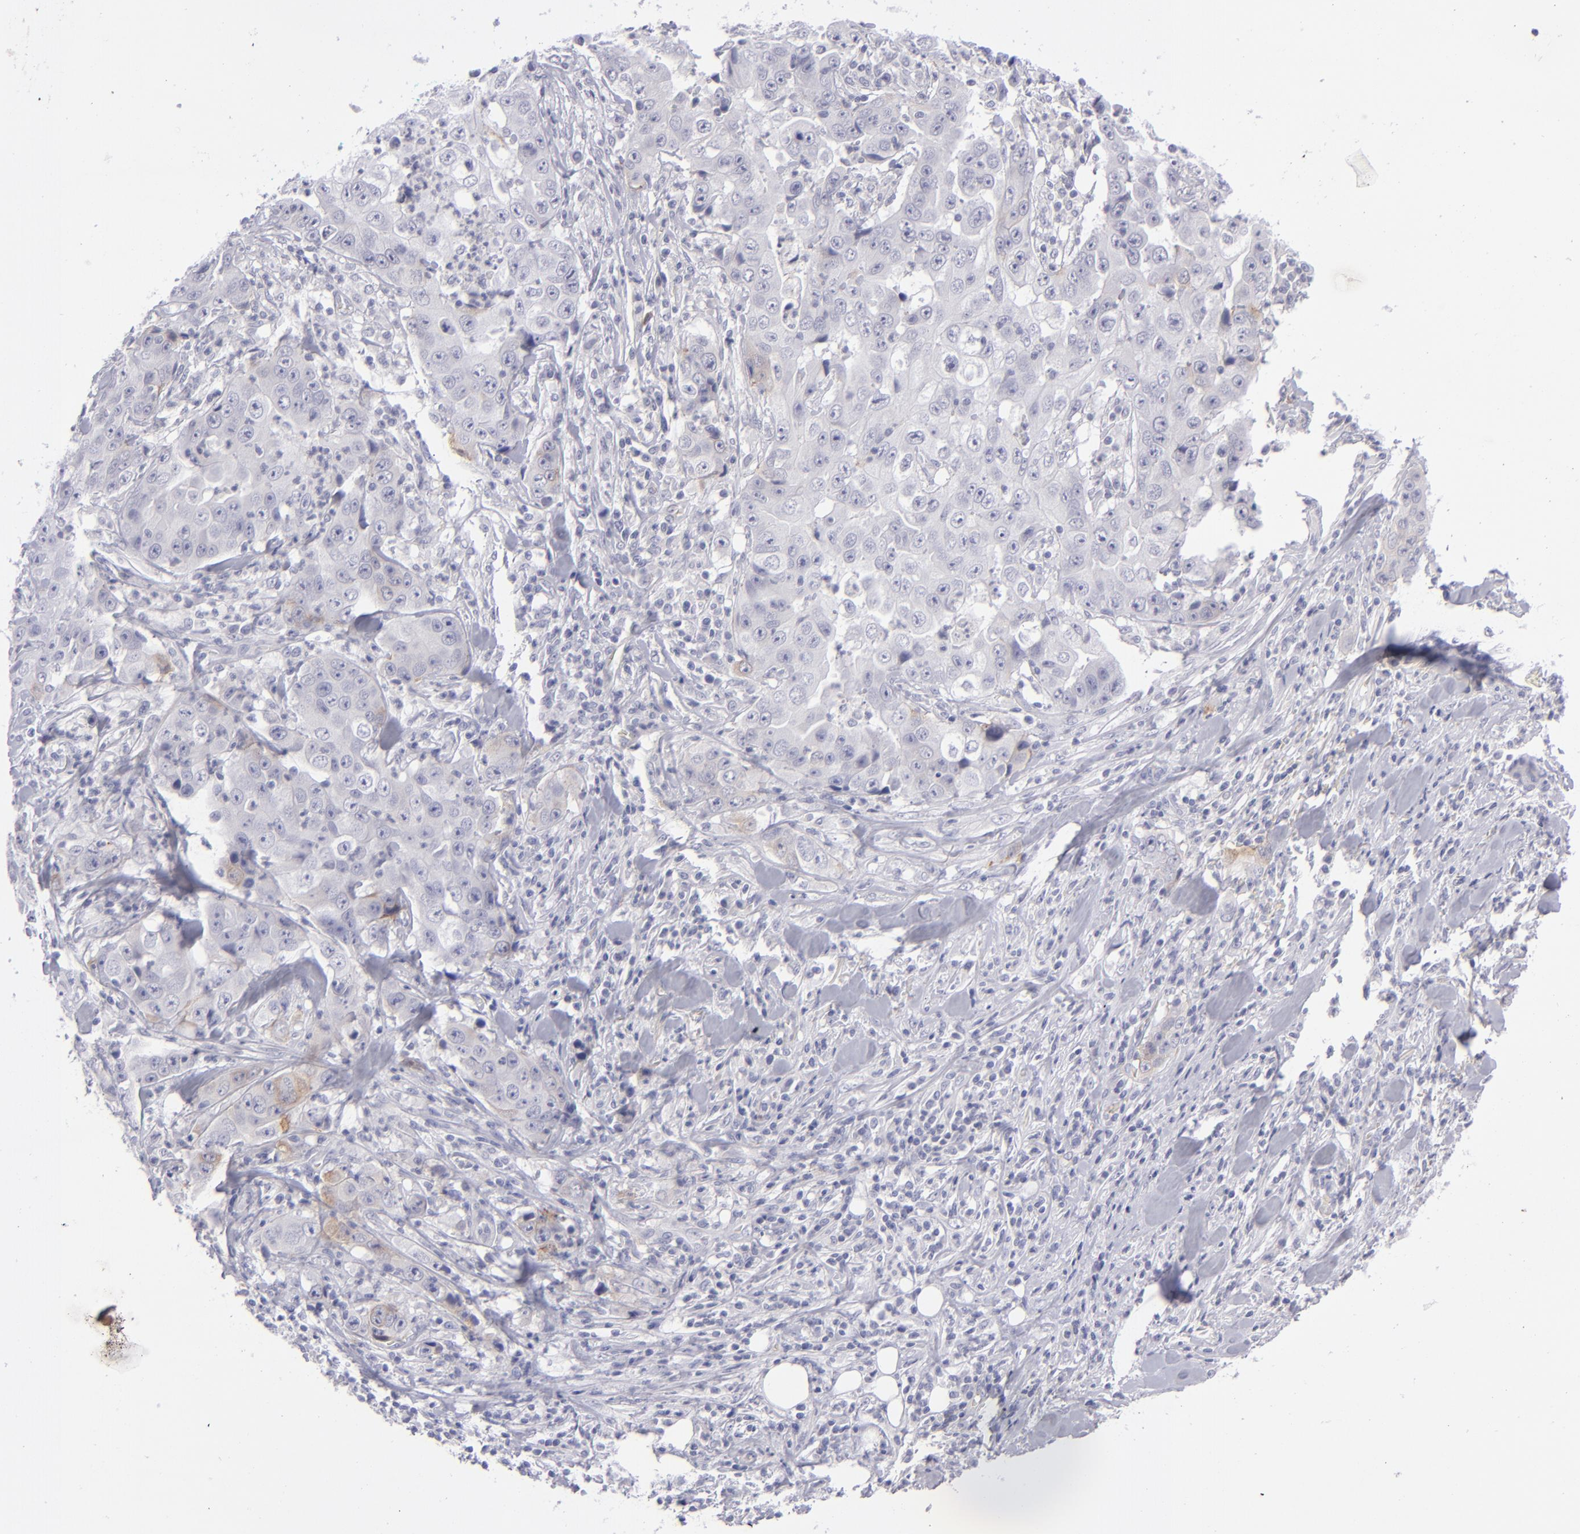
{"staining": {"intensity": "negative", "quantity": "none", "location": "none"}, "tissue": "lung cancer", "cell_type": "Tumor cells", "image_type": "cancer", "snomed": [{"axis": "morphology", "description": "Squamous cell carcinoma, NOS"}, {"axis": "topography", "description": "Lung"}], "caption": "DAB immunohistochemical staining of squamous cell carcinoma (lung) displays no significant expression in tumor cells.", "gene": "ITGB4", "patient": {"sex": "male", "age": 64}}